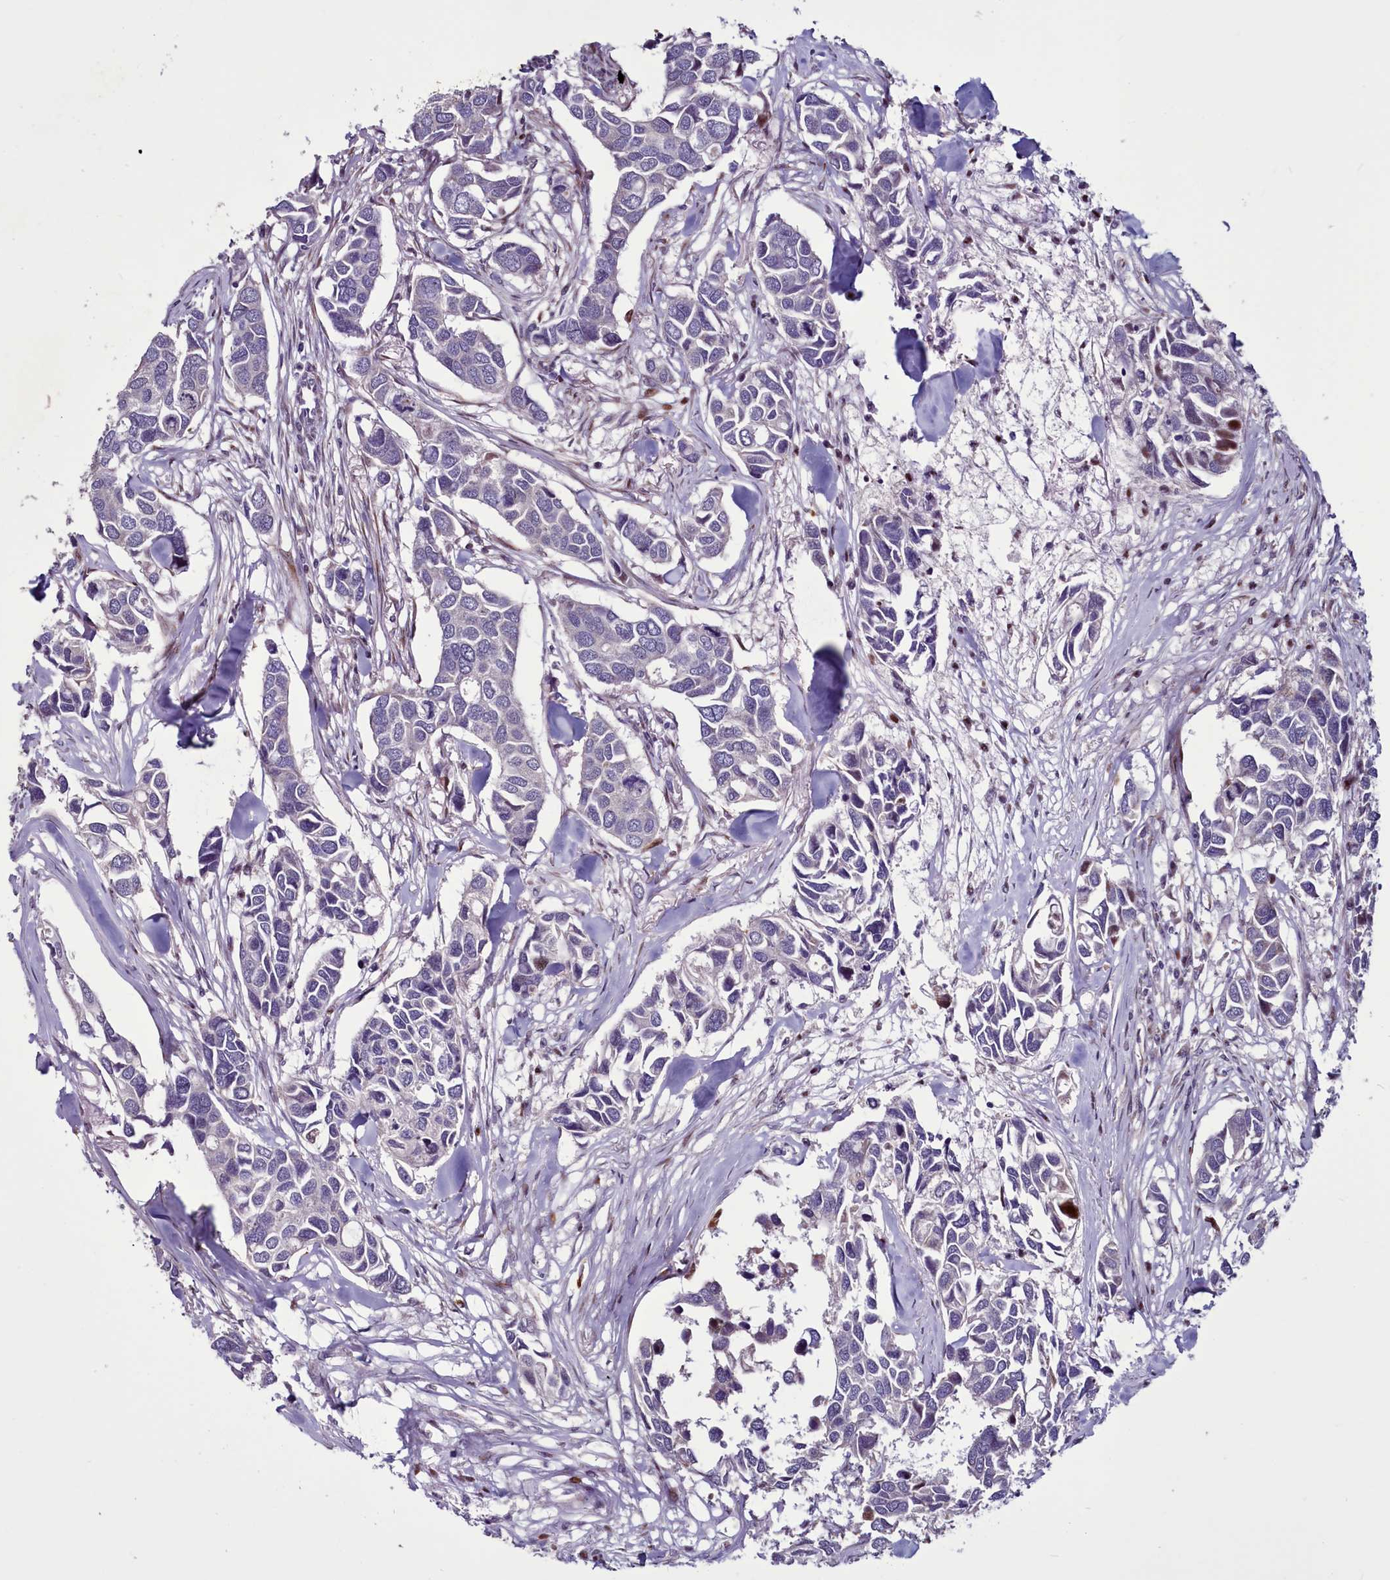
{"staining": {"intensity": "moderate", "quantity": "<25%", "location": "nuclear"}, "tissue": "breast cancer", "cell_type": "Tumor cells", "image_type": "cancer", "snomed": [{"axis": "morphology", "description": "Duct carcinoma"}, {"axis": "topography", "description": "Breast"}], "caption": "Brown immunohistochemical staining in breast cancer (invasive ductal carcinoma) shows moderate nuclear positivity in about <25% of tumor cells.", "gene": "WBP11", "patient": {"sex": "female", "age": 83}}